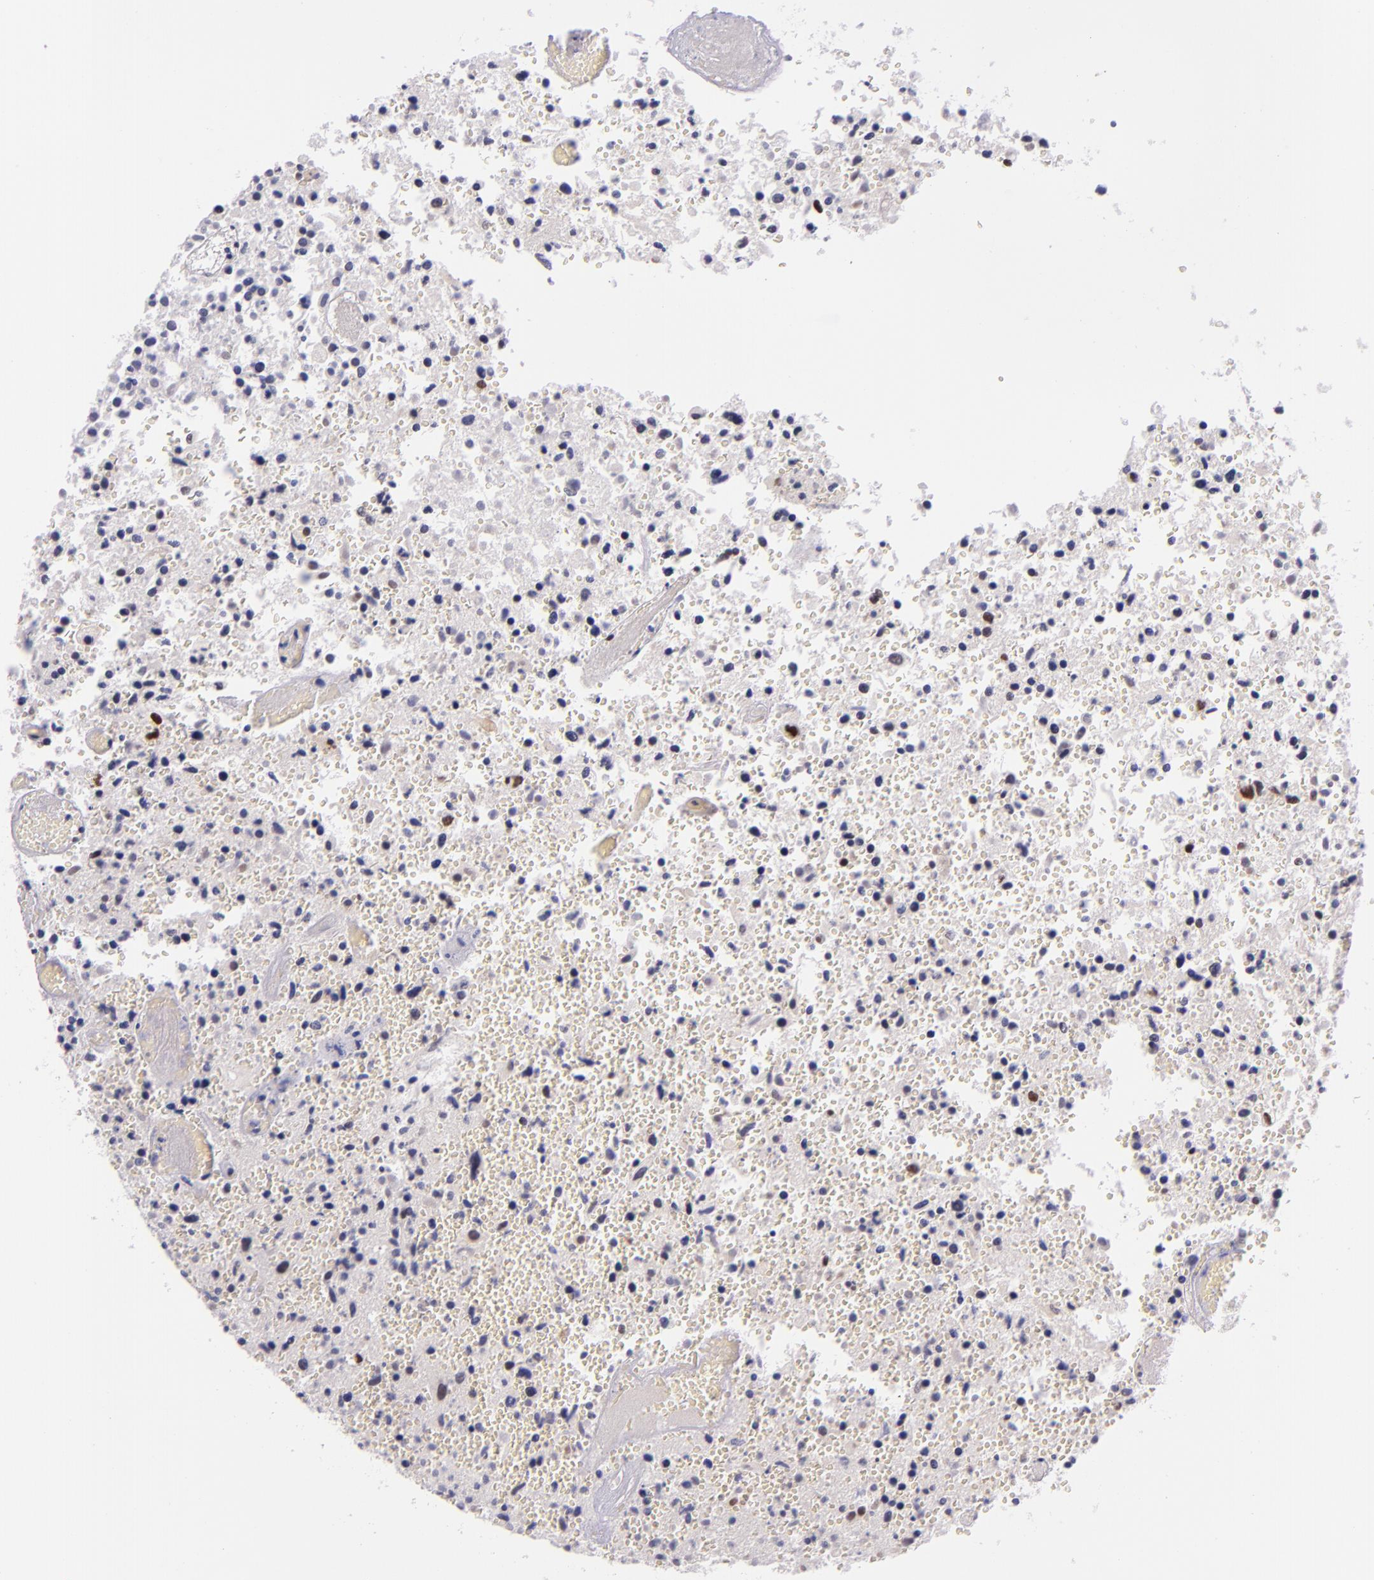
{"staining": {"intensity": "strong", "quantity": "25%-75%", "location": "nuclear"}, "tissue": "glioma", "cell_type": "Tumor cells", "image_type": "cancer", "snomed": [{"axis": "morphology", "description": "Glioma, malignant, High grade"}, {"axis": "topography", "description": "Brain"}], "caption": "Immunohistochemistry (IHC) staining of glioma, which exhibits high levels of strong nuclear expression in approximately 25%-75% of tumor cells indicating strong nuclear protein staining. The staining was performed using DAB (3,3'-diaminobenzidine) (brown) for protein detection and nuclei were counterstained in hematoxylin (blue).", "gene": "GPKOW", "patient": {"sex": "male", "age": 72}}